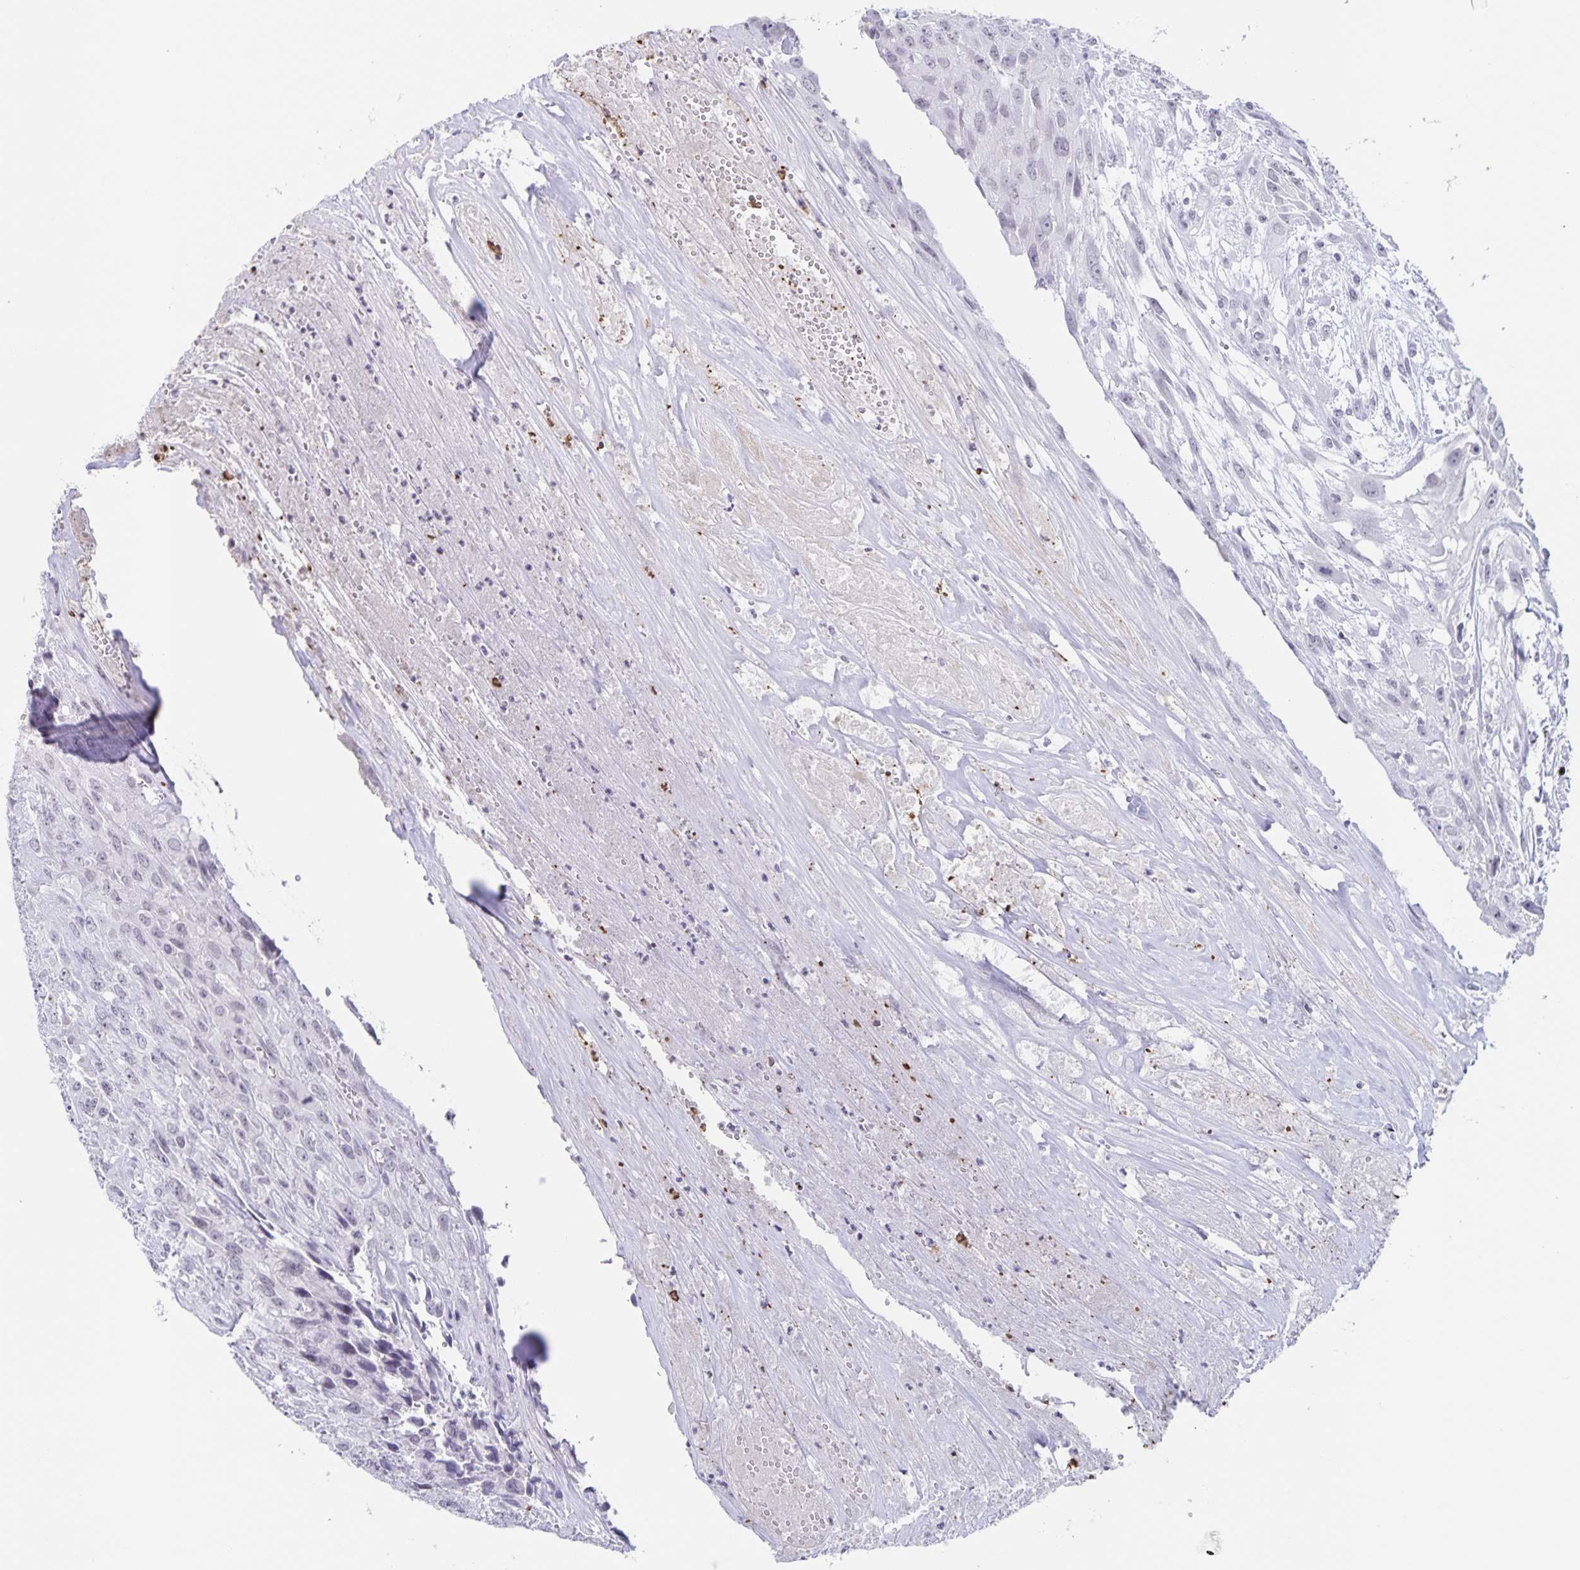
{"staining": {"intensity": "negative", "quantity": "none", "location": "none"}, "tissue": "urothelial cancer", "cell_type": "Tumor cells", "image_type": "cancer", "snomed": [{"axis": "morphology", "description": "Urothelial carcinoma, High grade"}, {"axis": "topography", "description": "Urinary bladder"}], "caption": "IHC of human urothelial cancer displays no expression in tumor cells.", "gene": "LCE6A", "patient": {"sex": "male", "age": 67}}